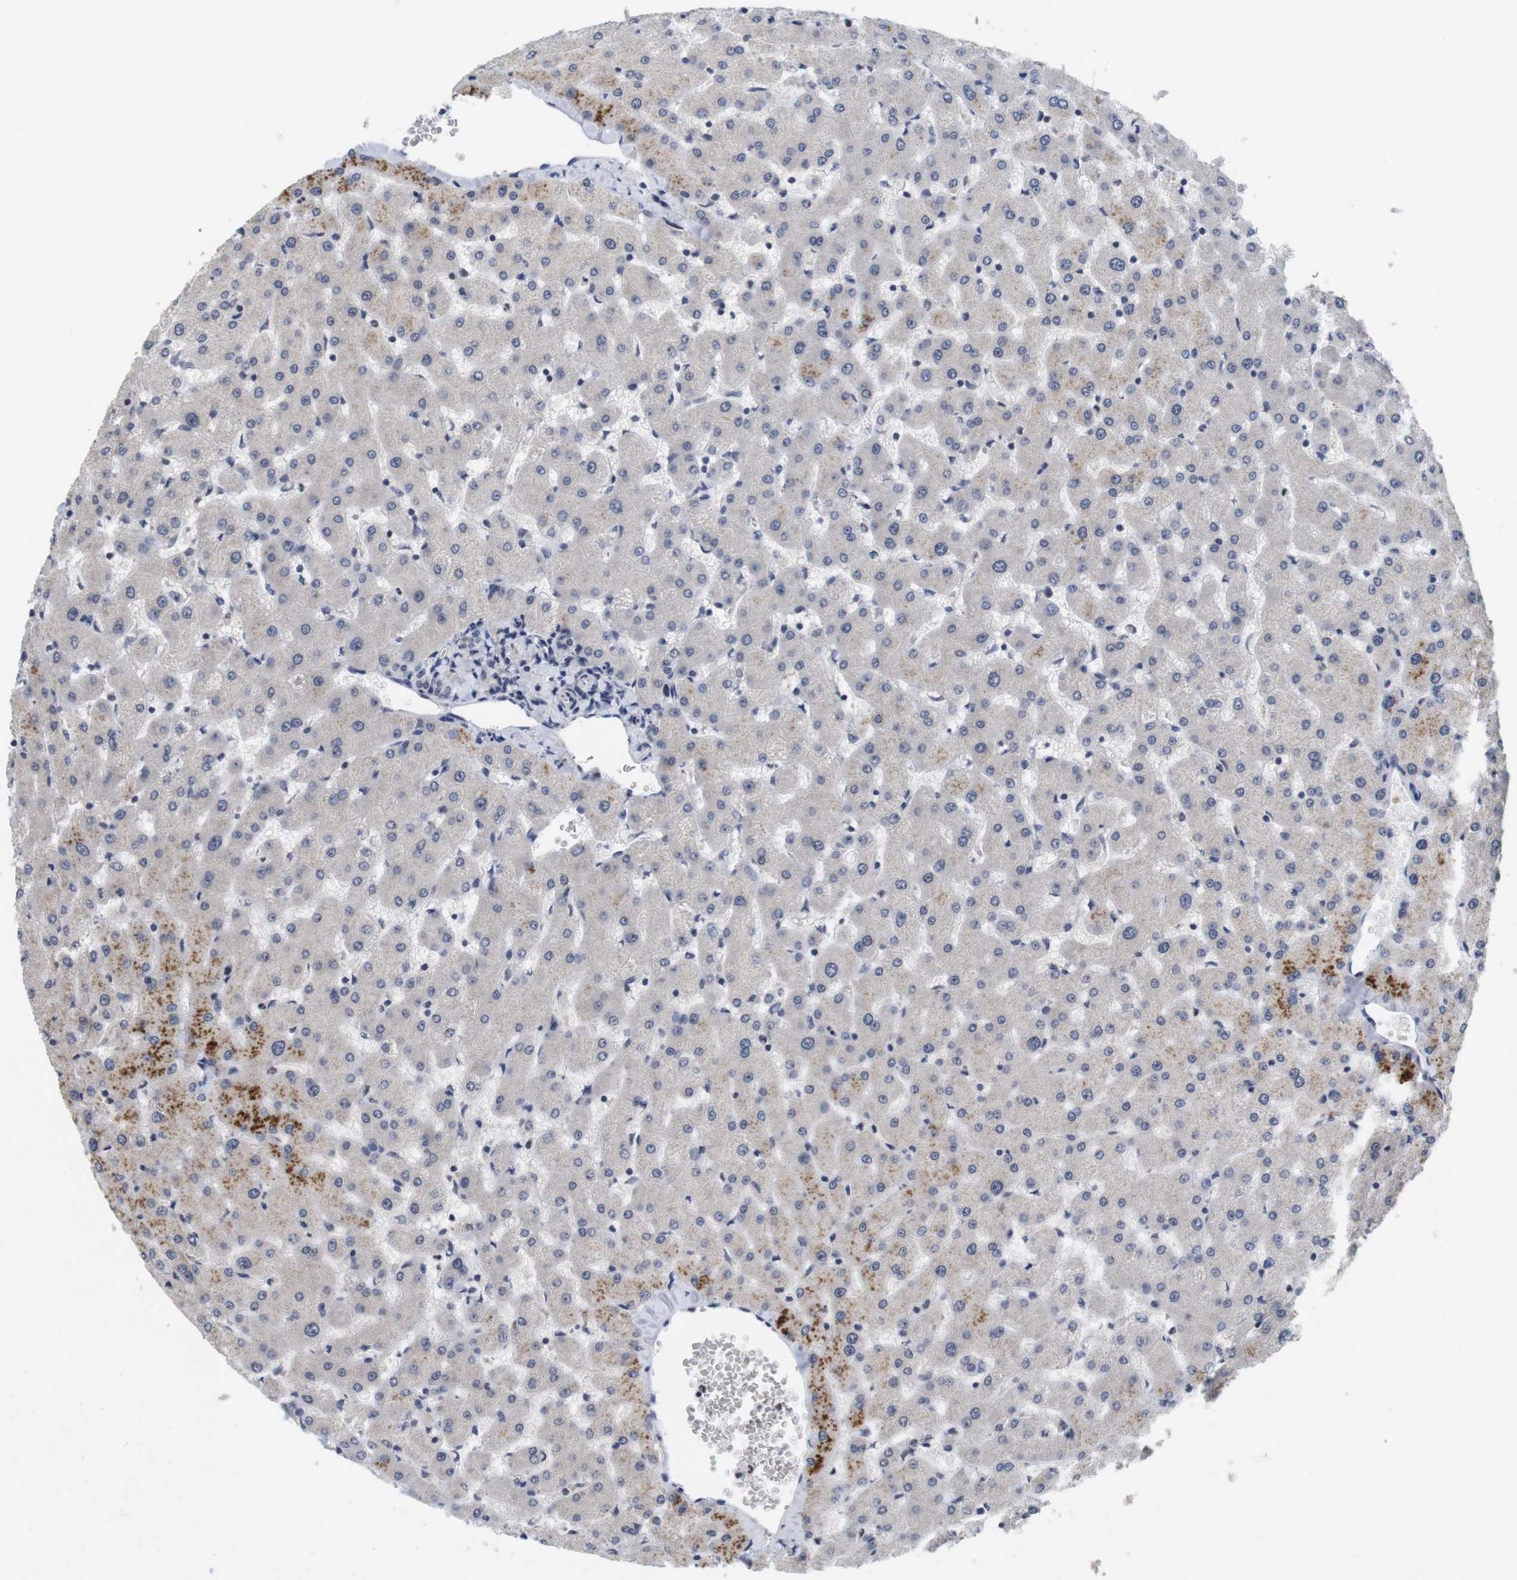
{"staining": {"intensity": "negative", "quantity": "none", "location": "none"}, "tissue": "liver", "cell_type": "Cholangiocytes", "image_type": "normal", "snomed": [{"axis": "morphology", "description": "Normal tissue, NOS"}, {"axis": "topography", "description": "Liver"}], "caption": "IHC image of benign liver stained for a protein (brown), which shows no expression in cholangiocytes. (DAB immunohistochemistry with hematoxylin counter stain).", "gene": "SKP2", "patient": {"sex": "female", "age": 63}}